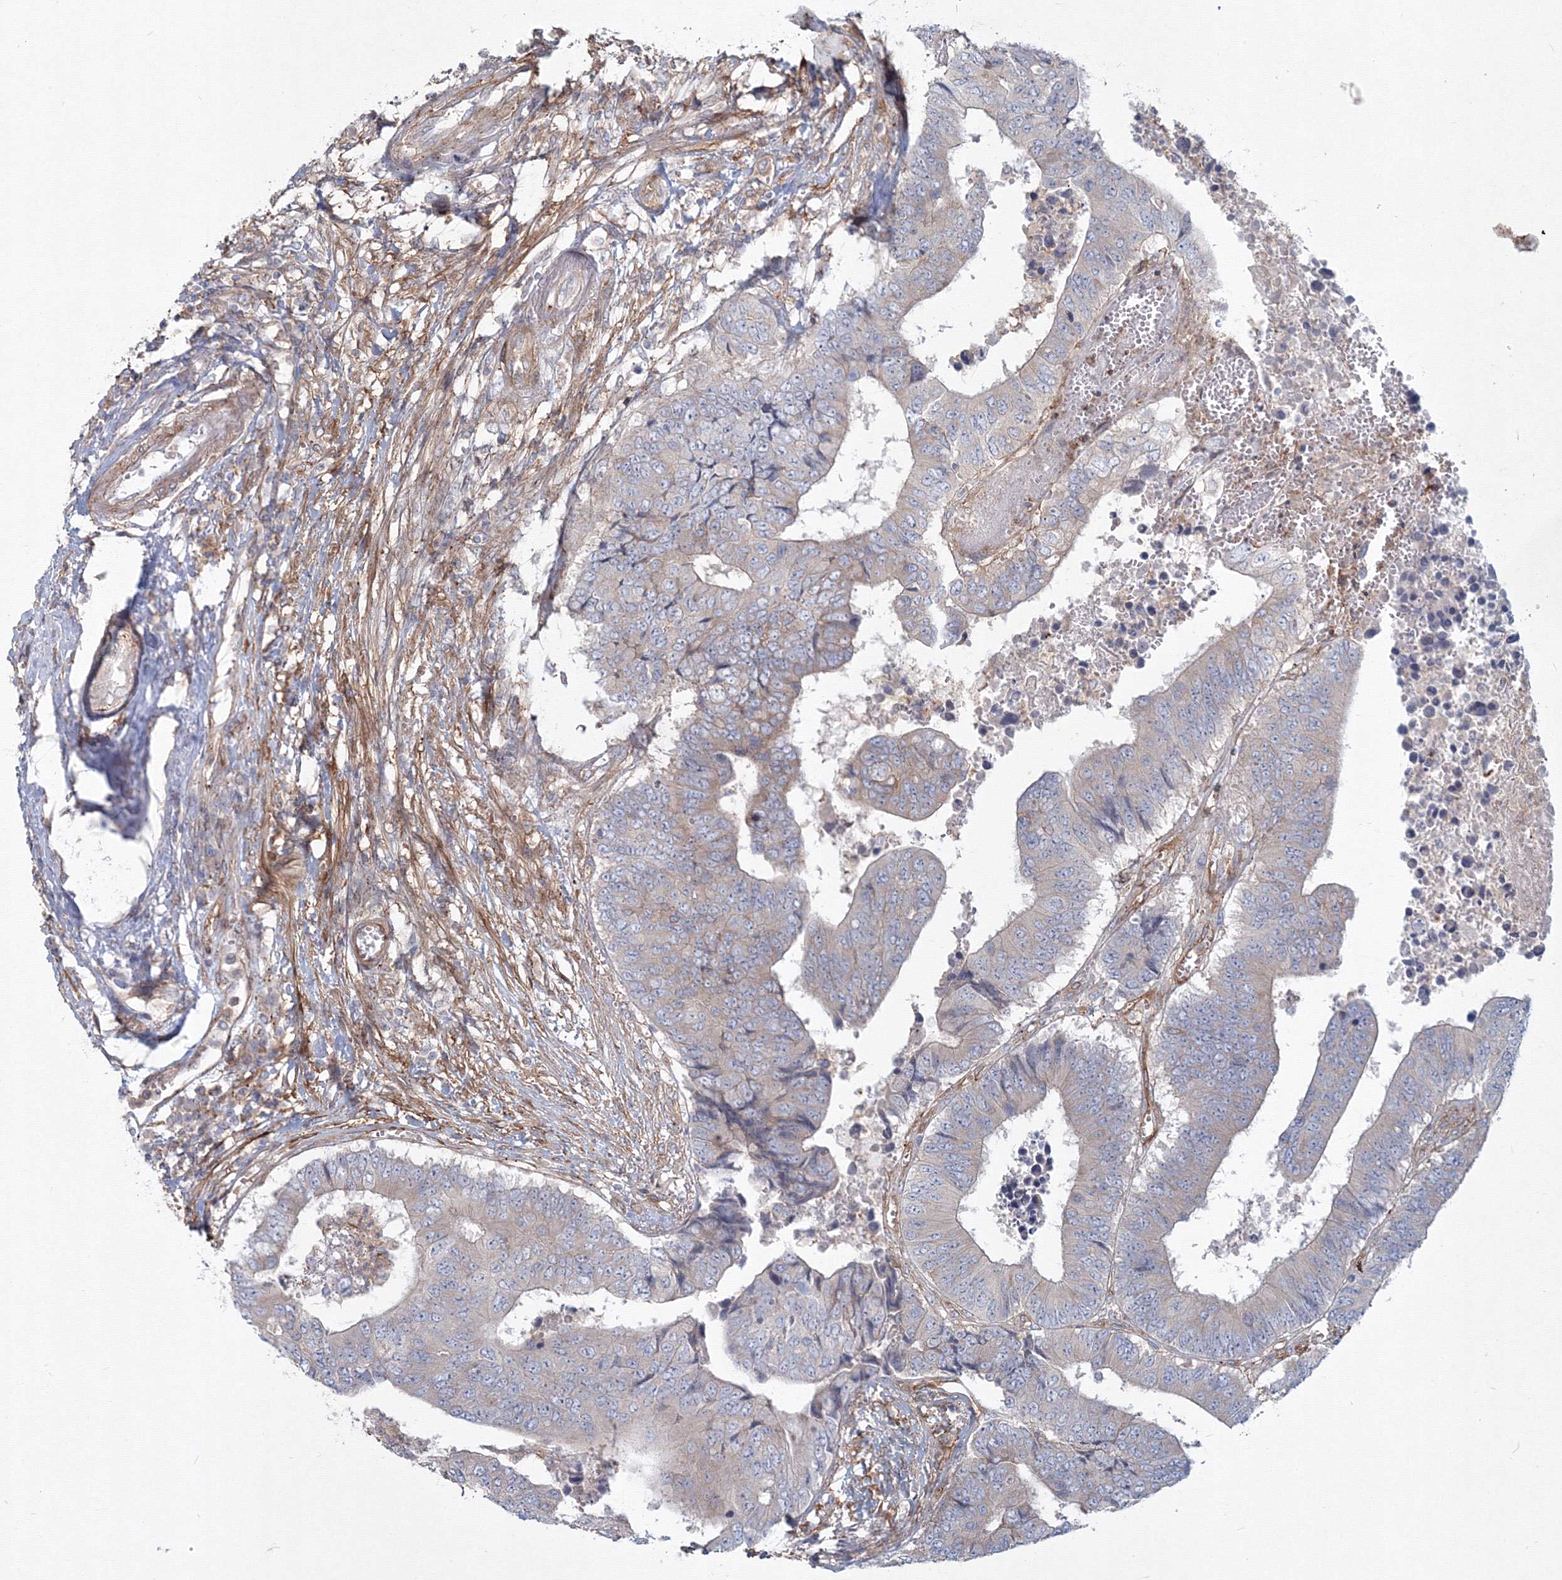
{"staining": {"intensity": "negative", "quantity": "none", "location": "none"}, "tissue": "colorectal cancer", "cell_type": "Tumor cells", "image_type": "cancer", "snomed": [{"axis": "morphology", "description": "Adenocarcinoma, NOS"}, {"axis": "topography", "description": "Rectum"}], "caption": "An IHC photomicrograph of colorectal cancer (adenocarcinoma) is shown. There is no staining in tumor cells of colorectal cancer (adenocarcinoma). (Brightfield microscopy of DAB immunohistochemistry (IHC) at high magnification).", "gene": "SH3PXD2A", "patient": {"sex": "male", "age": 84}}